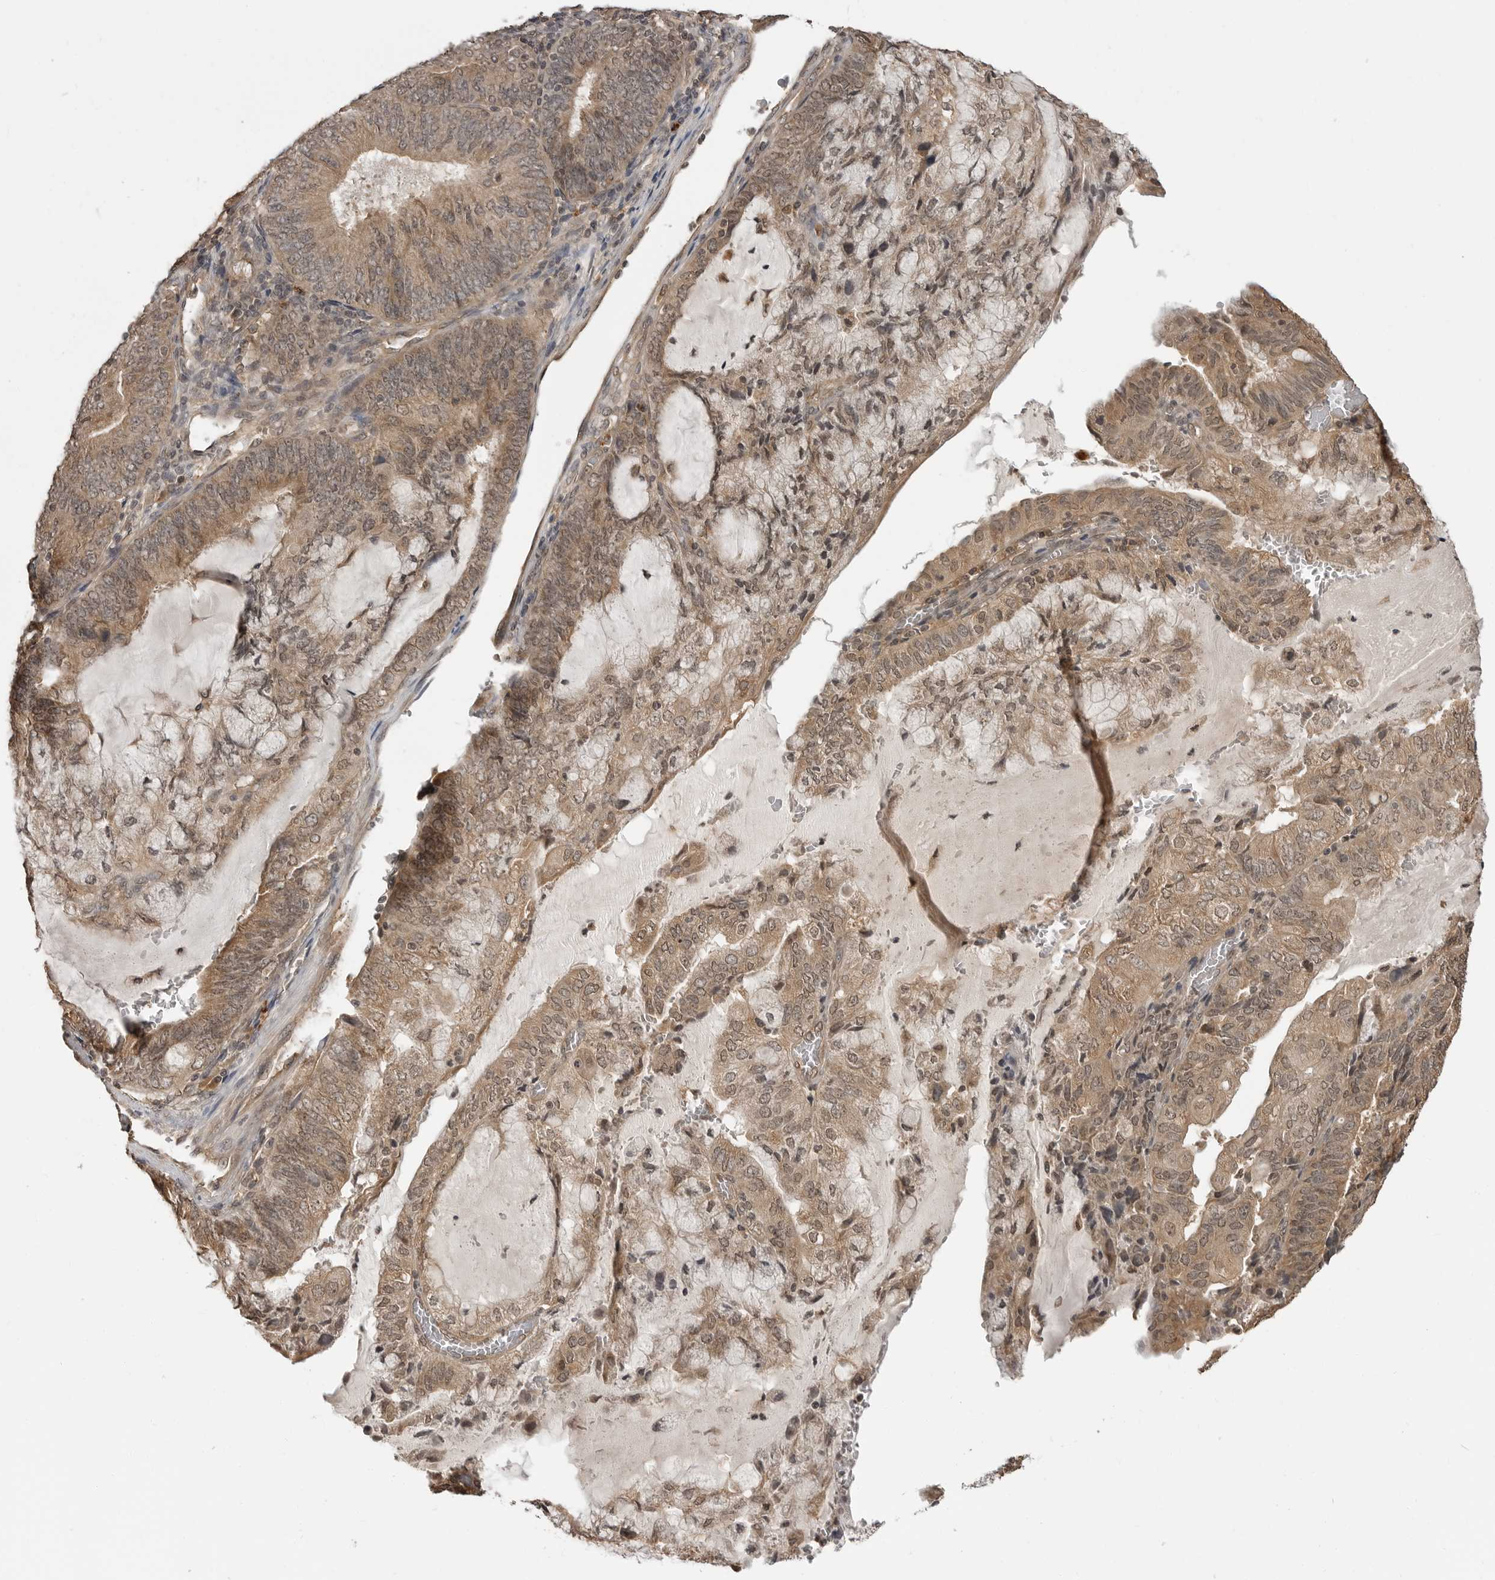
{"staining": {"intensity": "moderate", "quantity": ">75%", "location": "cytoplasmic/membranous,nuclear"}, "tissue": "endometrial cancer", "cell_type": "Tumor cells", "image_type": "cancer", "snomed": [{"axis": "morphology", "description": "Adenocarcinoma, NOS"}, {"axis": "topography", "description": "Endometrium"}], "caption": "Moderate cytoplasmic/membranous and nuclear staining is present in about >75% of tumor cells in endometrial cancer (adenocarcinoma). The staining is performed using DAB (3,3'-diaminobenzidine) brown chromogen to label protein expression. The nuclei are counter-stained blue using hematoxylin.", "gene": "IL24", "patient": {"sex": "female", "age": 81}}